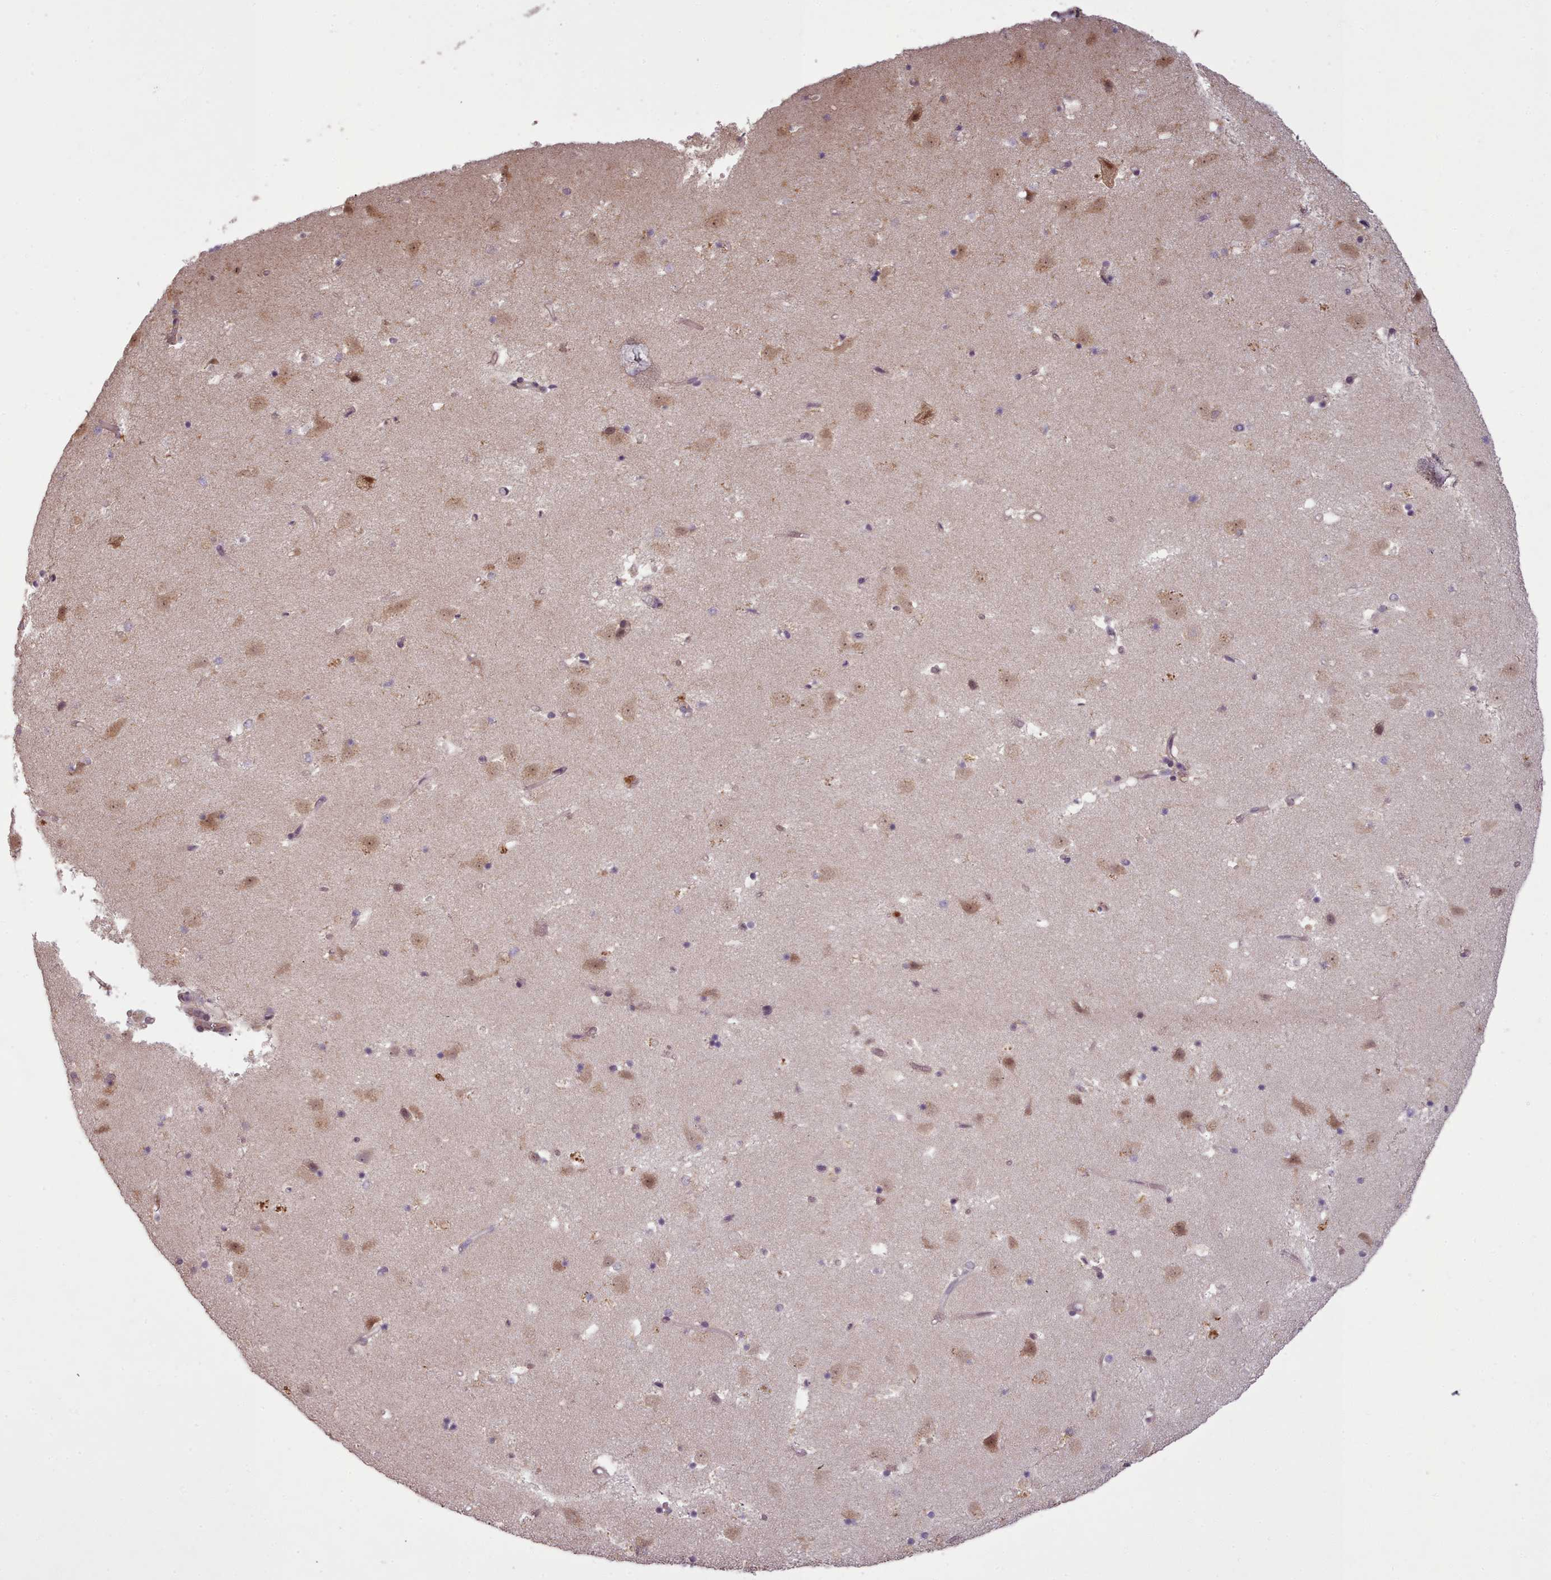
{"staining": {"intensity": "moderate", "quantity": "<25%", "location": "cytoplasmic/membranous,nuclear"}, "tissue": "caudate", "cell_type": "Glial cells", "image_type": "normal", "snomed": [{"axis": "morphology", "description": "Normal tissue, NOS"}, {"axis": "topography", "description": "Lateral ventricle wall"}], "caption": "Caudate stained for a protein (brown) shows moderate cytoplasmic/membranous,nuclear positive positivity in about <25% of glial cells.", "gene": "CDC6", "patient": {"sex": "male", "age": 58}}